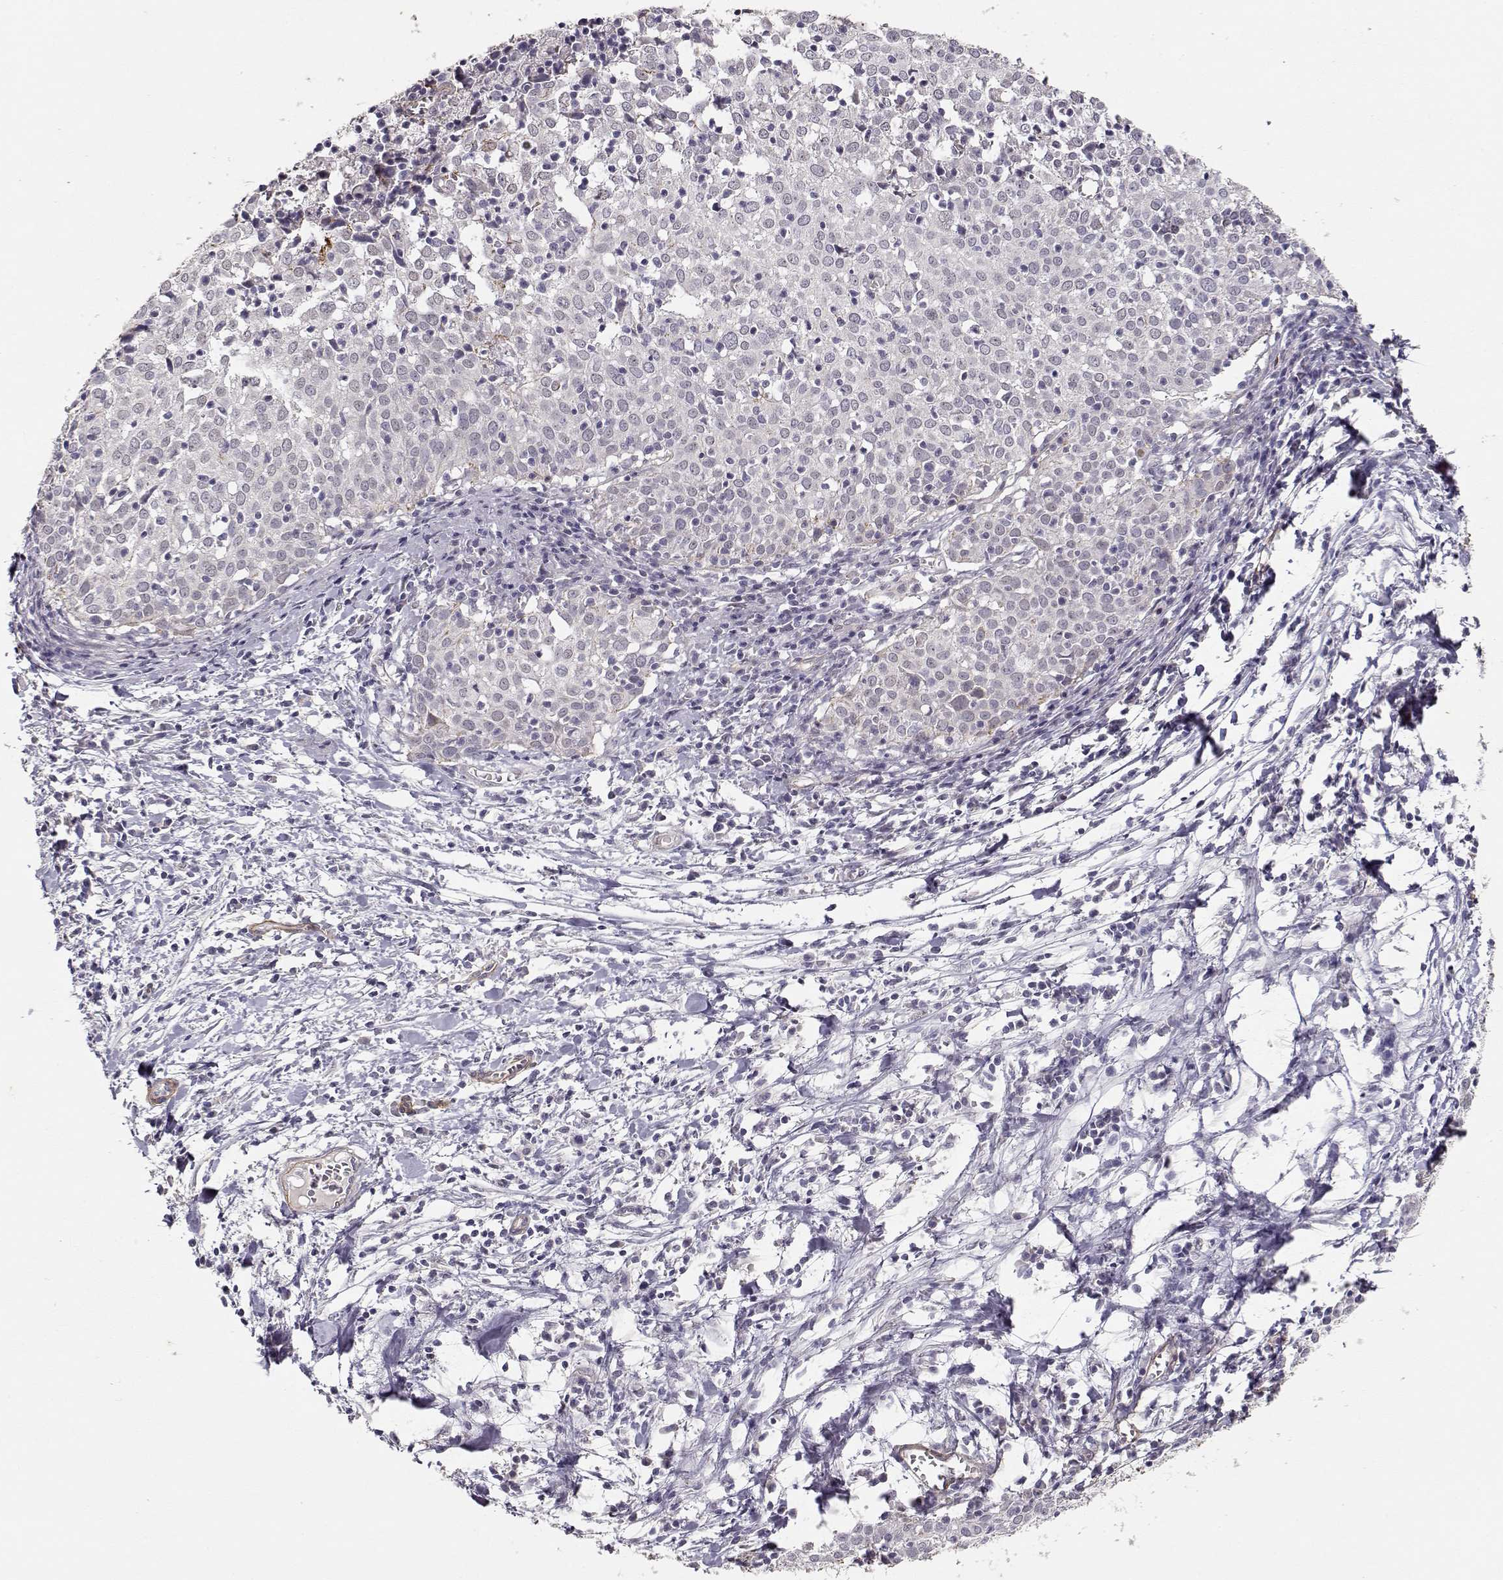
{"staining": {"intensity": "negative", "quantity": "none", "location": "none"}, "tissue": "cervical cancer", "cell_type": "Tumor cells", "image_type": "cancer", "snomed": [{"axis": "morphology", "description": "Squamous cell carcinoma, NOS"}, {"axis": "topography", "description": "Cervix"}], "caption": "Cervical cancer (squamous cell carcinoma) was stained to show a protein in brown. There is no significant expression in tumor cells.", "gene": "LAMA5", "patient": {"sex": "female", "age": 39}}